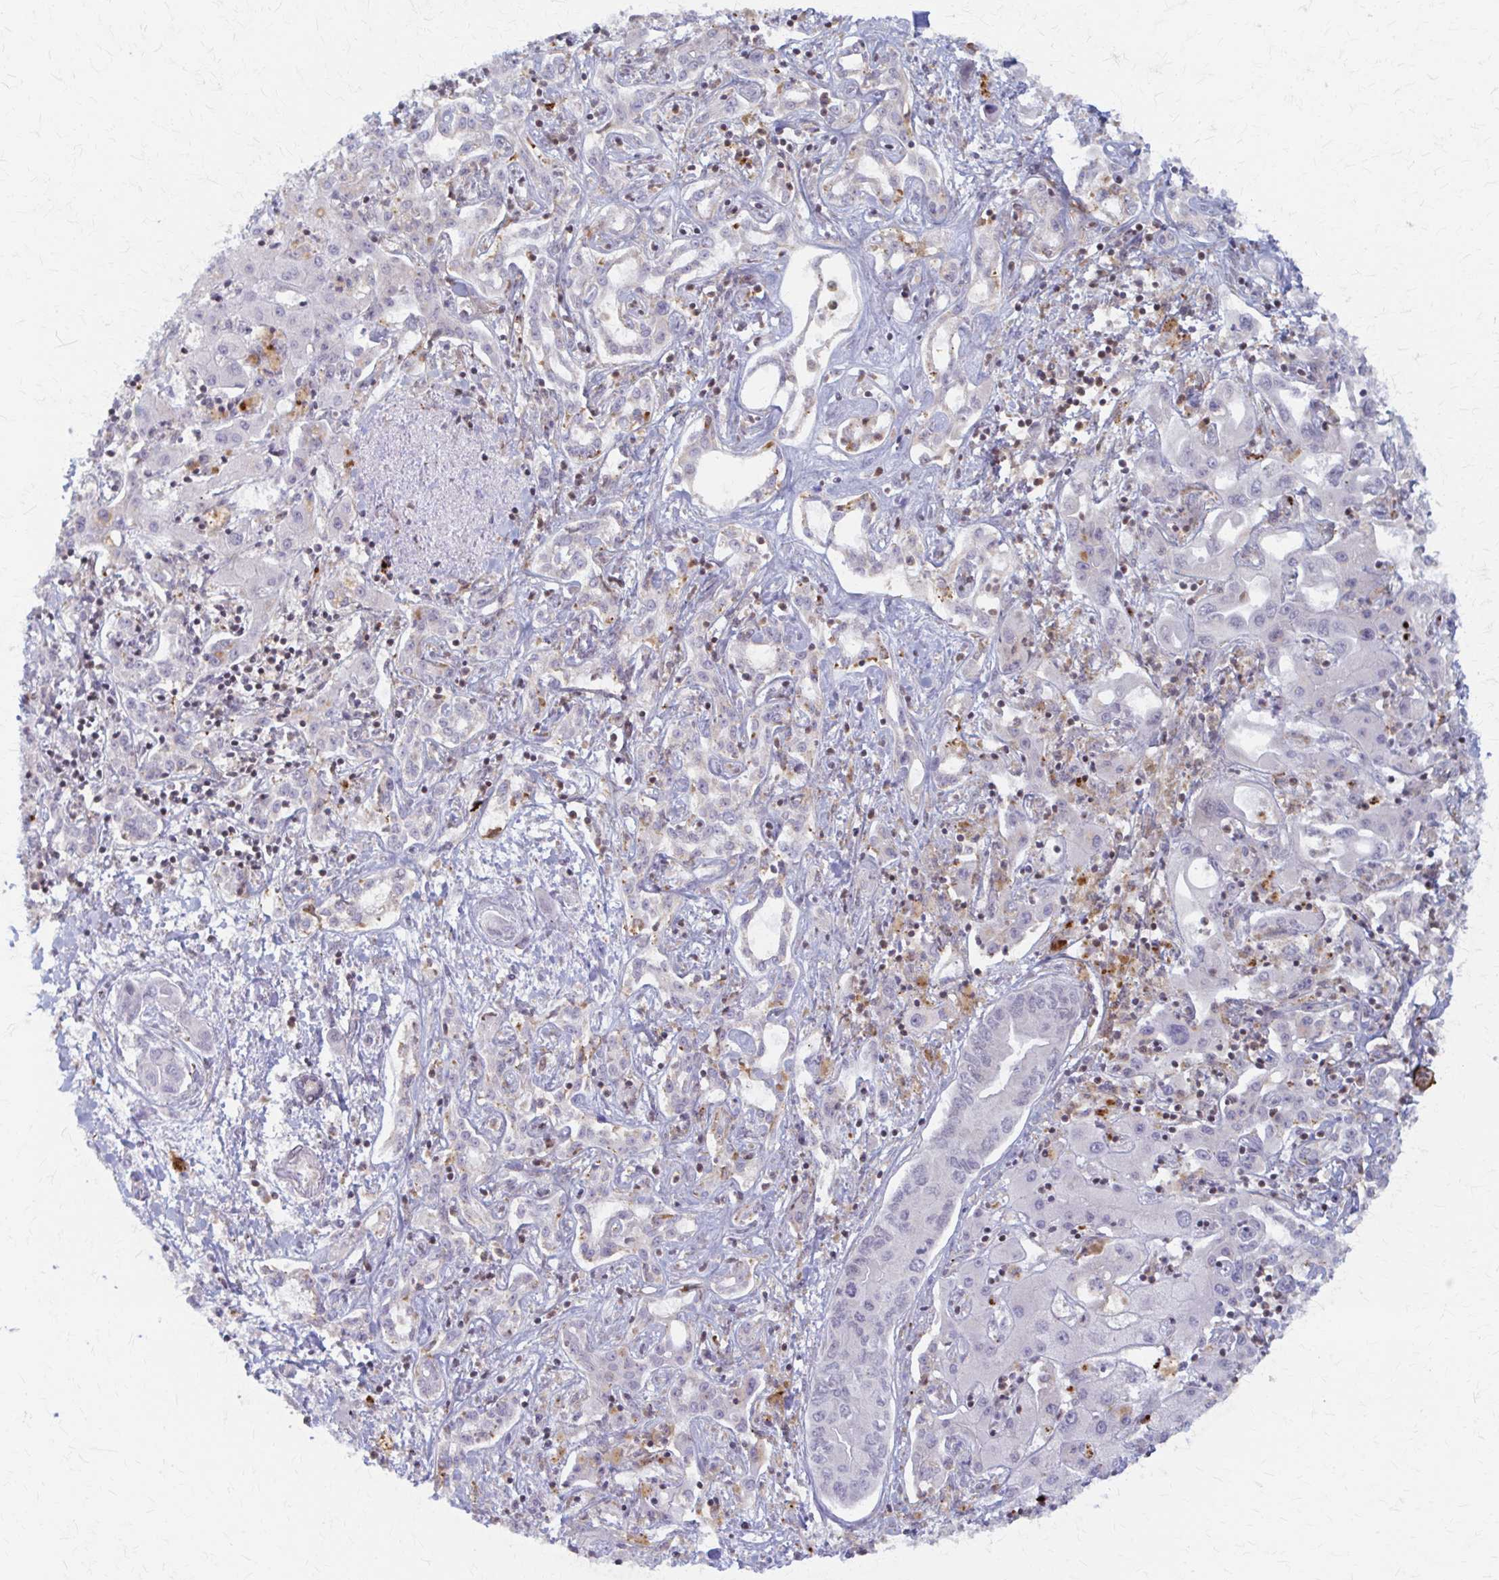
{"staining": {"intensity": "negative", "quantity": "none", "location": "none"}, "tissue": "liver cancer", "cell_type": "Tumor cells", "image_type": "cancer", "snomed": [{"axis": "morphology", "description": "Cholangiocarcinoma"}, {"axis": "topography", "description": "Liver"}], "caption": "Liver cancer stained for a protein using immunohistochemistry reveals no expression tumor cells.", "gene": "ARHGAP35", "patient": {"sex": "female", "age": 64}}